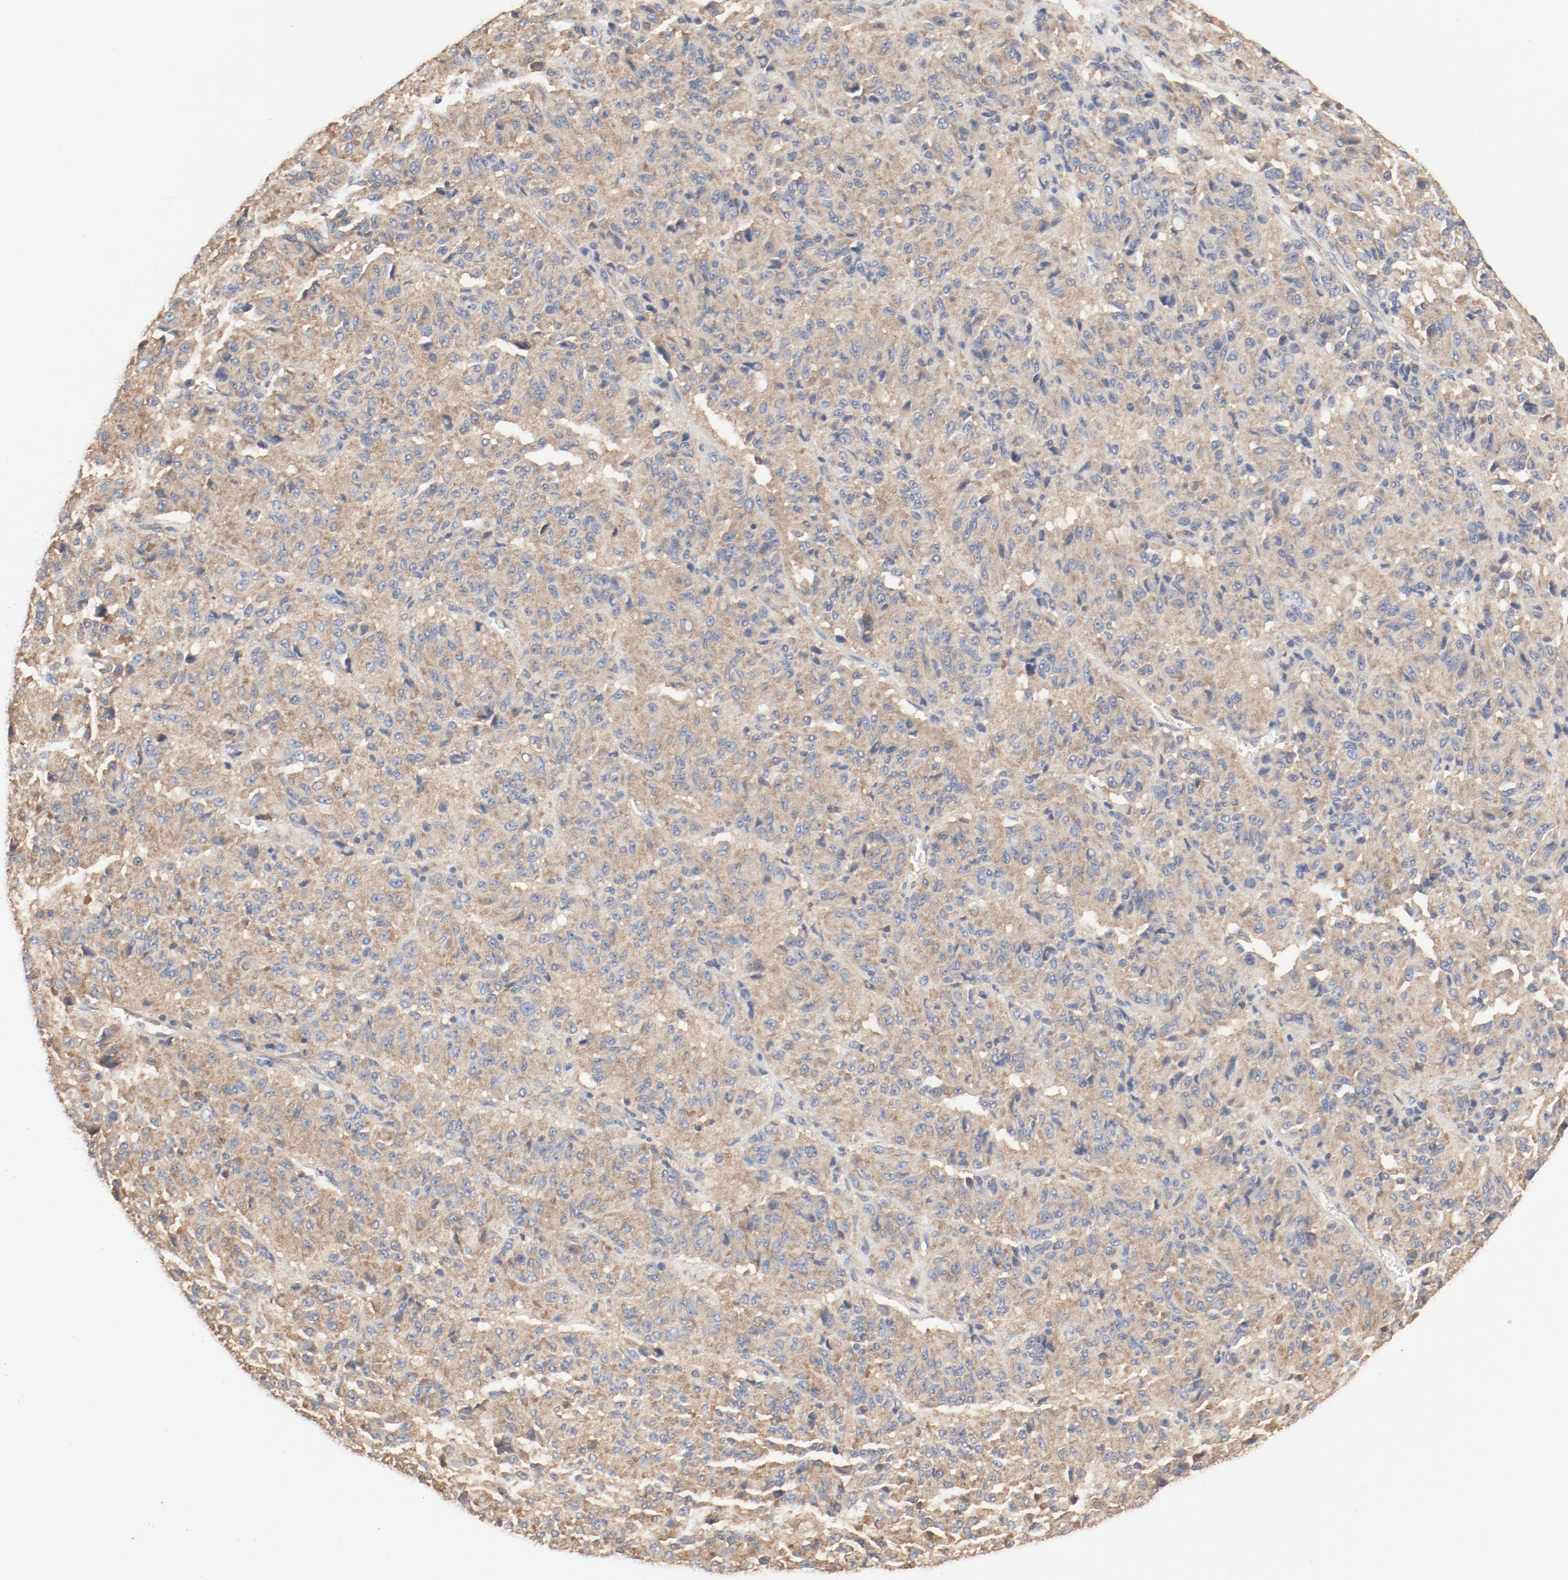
{"staining": {"intensity": "moderate", "quantity": ">75%", "location": "cytoplasmic/membranous"}, "tissue": "melanoma", "cell_type": "Tumor cells", "image_type": "cancer", "snomed": [{"axis": "morphology", "description": "Malignant melanoma, Metastatic site"}, {"axis": "topography", "description": "Lung"}], "caption": "A micrograph showing moderate cytoplasmic/membranous staining in approximately >75% of tumor cells in malignant melanoma (metastatic site), as visualized by brown immunohistochemical staining.", "gene": "RPS6", "patient": {"sex": "male", "age": 64}}